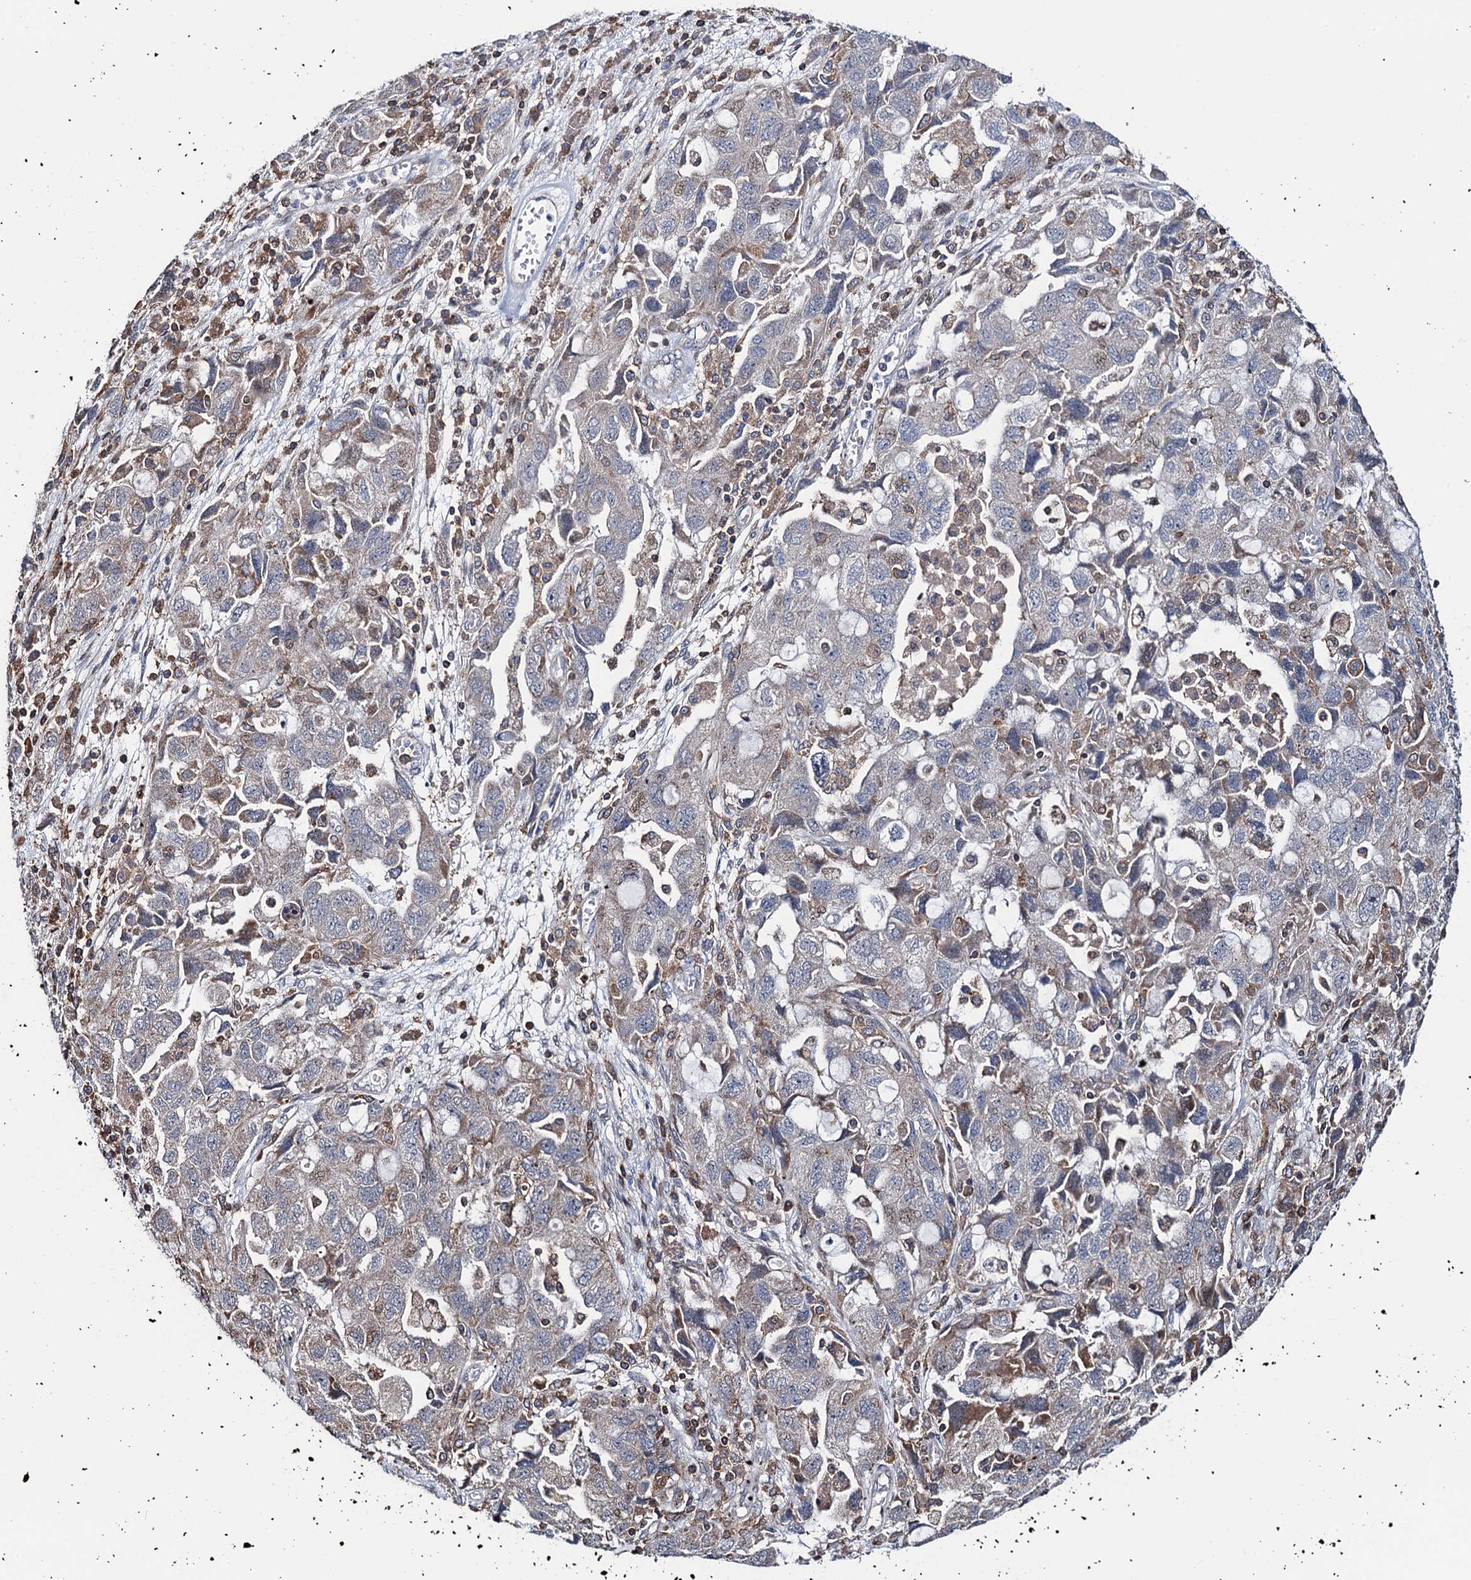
{"staining": {"intensity": "weak", "quantity": "<25%", "location": "cytoplasmic/membranous"}, "tissue": "ovarian cancer", "cell_type": "Tumor cells", "image_type": "cancer", "snomed": [{"axis": "morphology", "description": "Carcinoma, NOS"}, {"axis": "morphology", "description": "Cystadenocarcinoma, serous, NOS"}, {"axis": "topography", "description": "Ovary"}], "caption": "Photomicrograph shows no protein expression in tumor cells of ovarian cancer (serous cystadenocarcinoma) tissue.", "gene": "CCDC102A", "patient": {"sex": "female", "age": 69}}